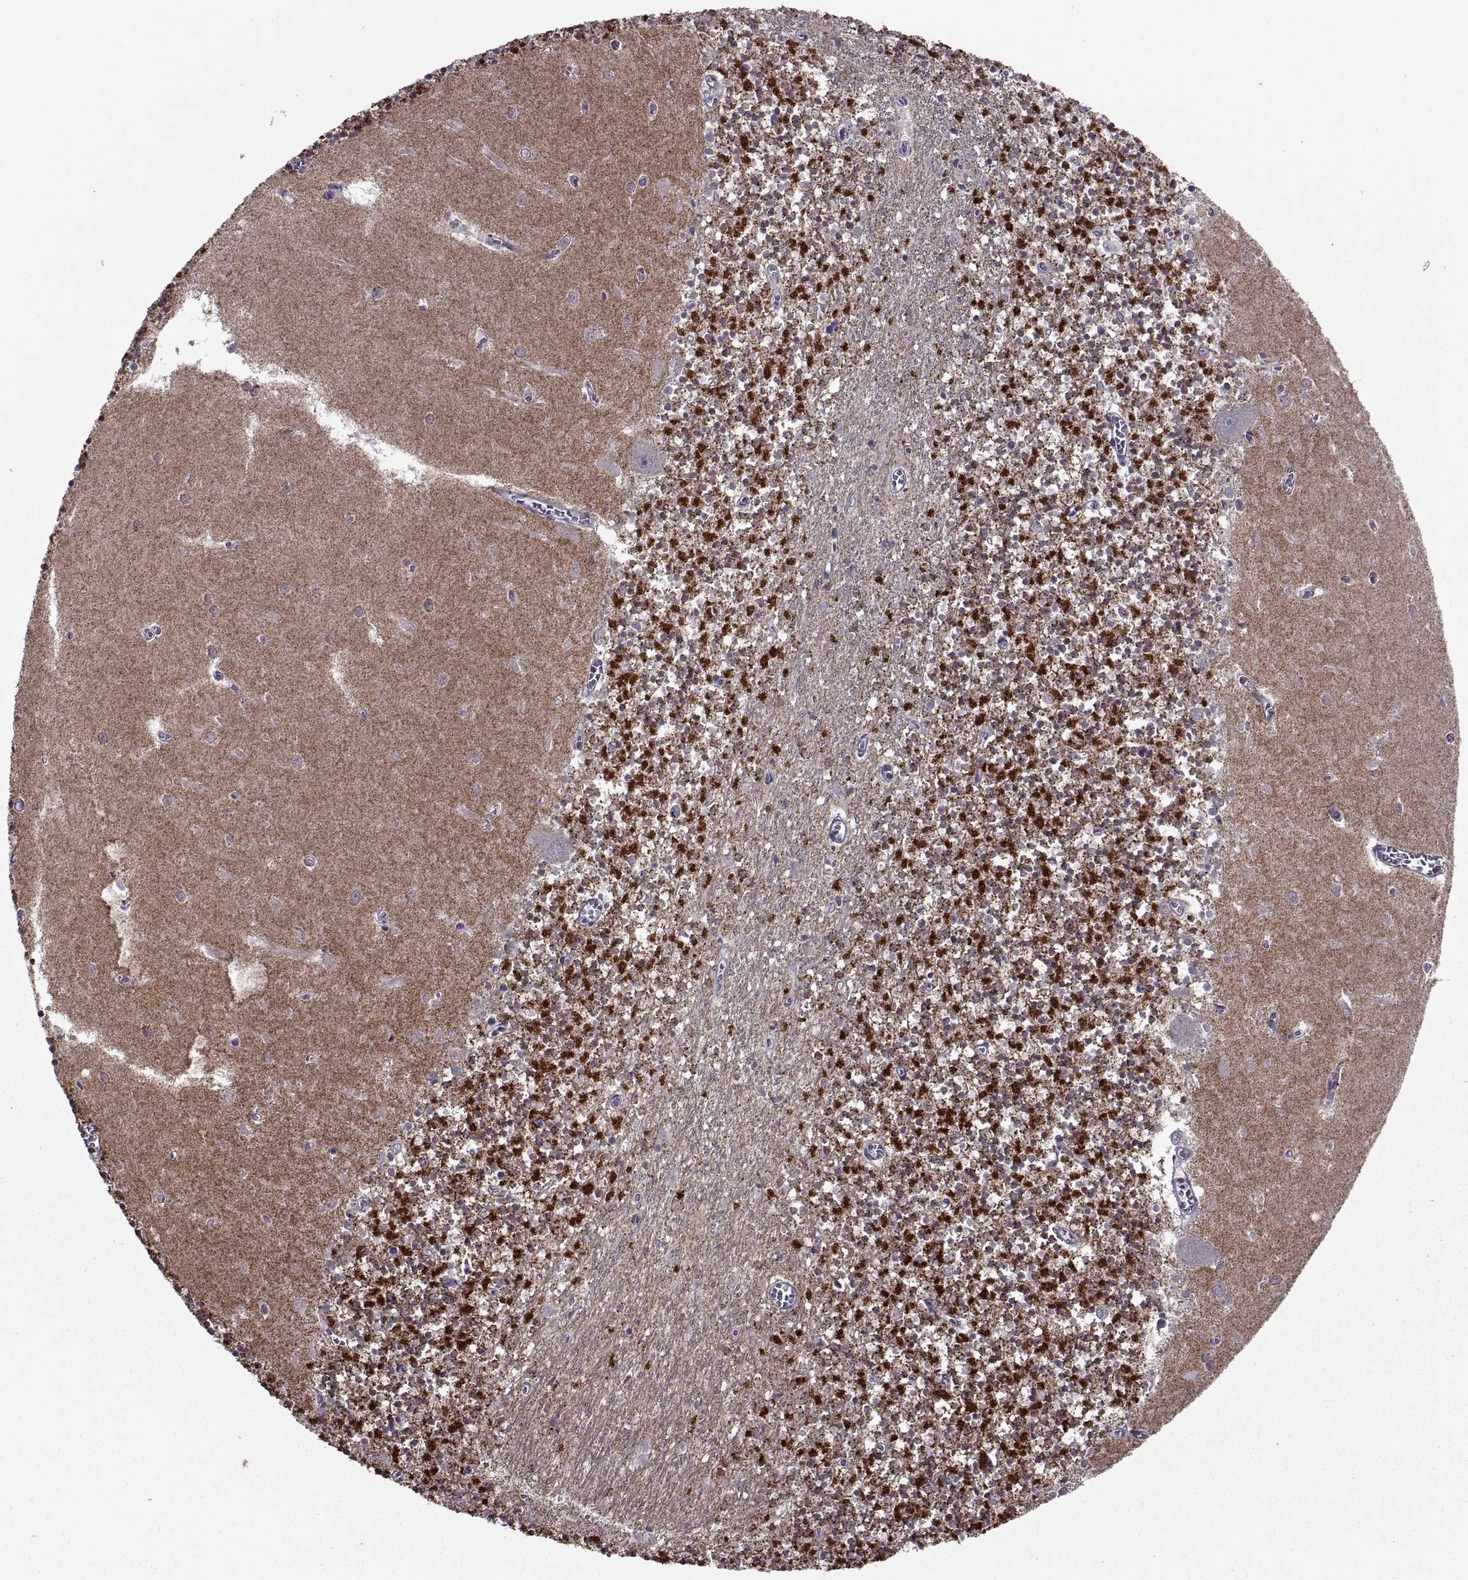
{"staining": {"intensity": "strong", "quantity": "25%-75%", "location": "cytoplasmic/membranous"}, "tissue": "cerebellum", "cell_type": "Cells in granular layer", "image_type": "normal", "snomed": [{"axis": "morphology", "description": "Normal tissue, NOS"}, {"axis": "topography", "description": "Cerebellum"}], "caption": "High-power microscopy captured an IHC histopathology image of unremarkable cerebellum, revealing strong cytoplasmic/membranous staining in about 25%-75% of cells in granular layer.", "gene": "ASIC2", "patient": {"sex": "female", "age": 64}}